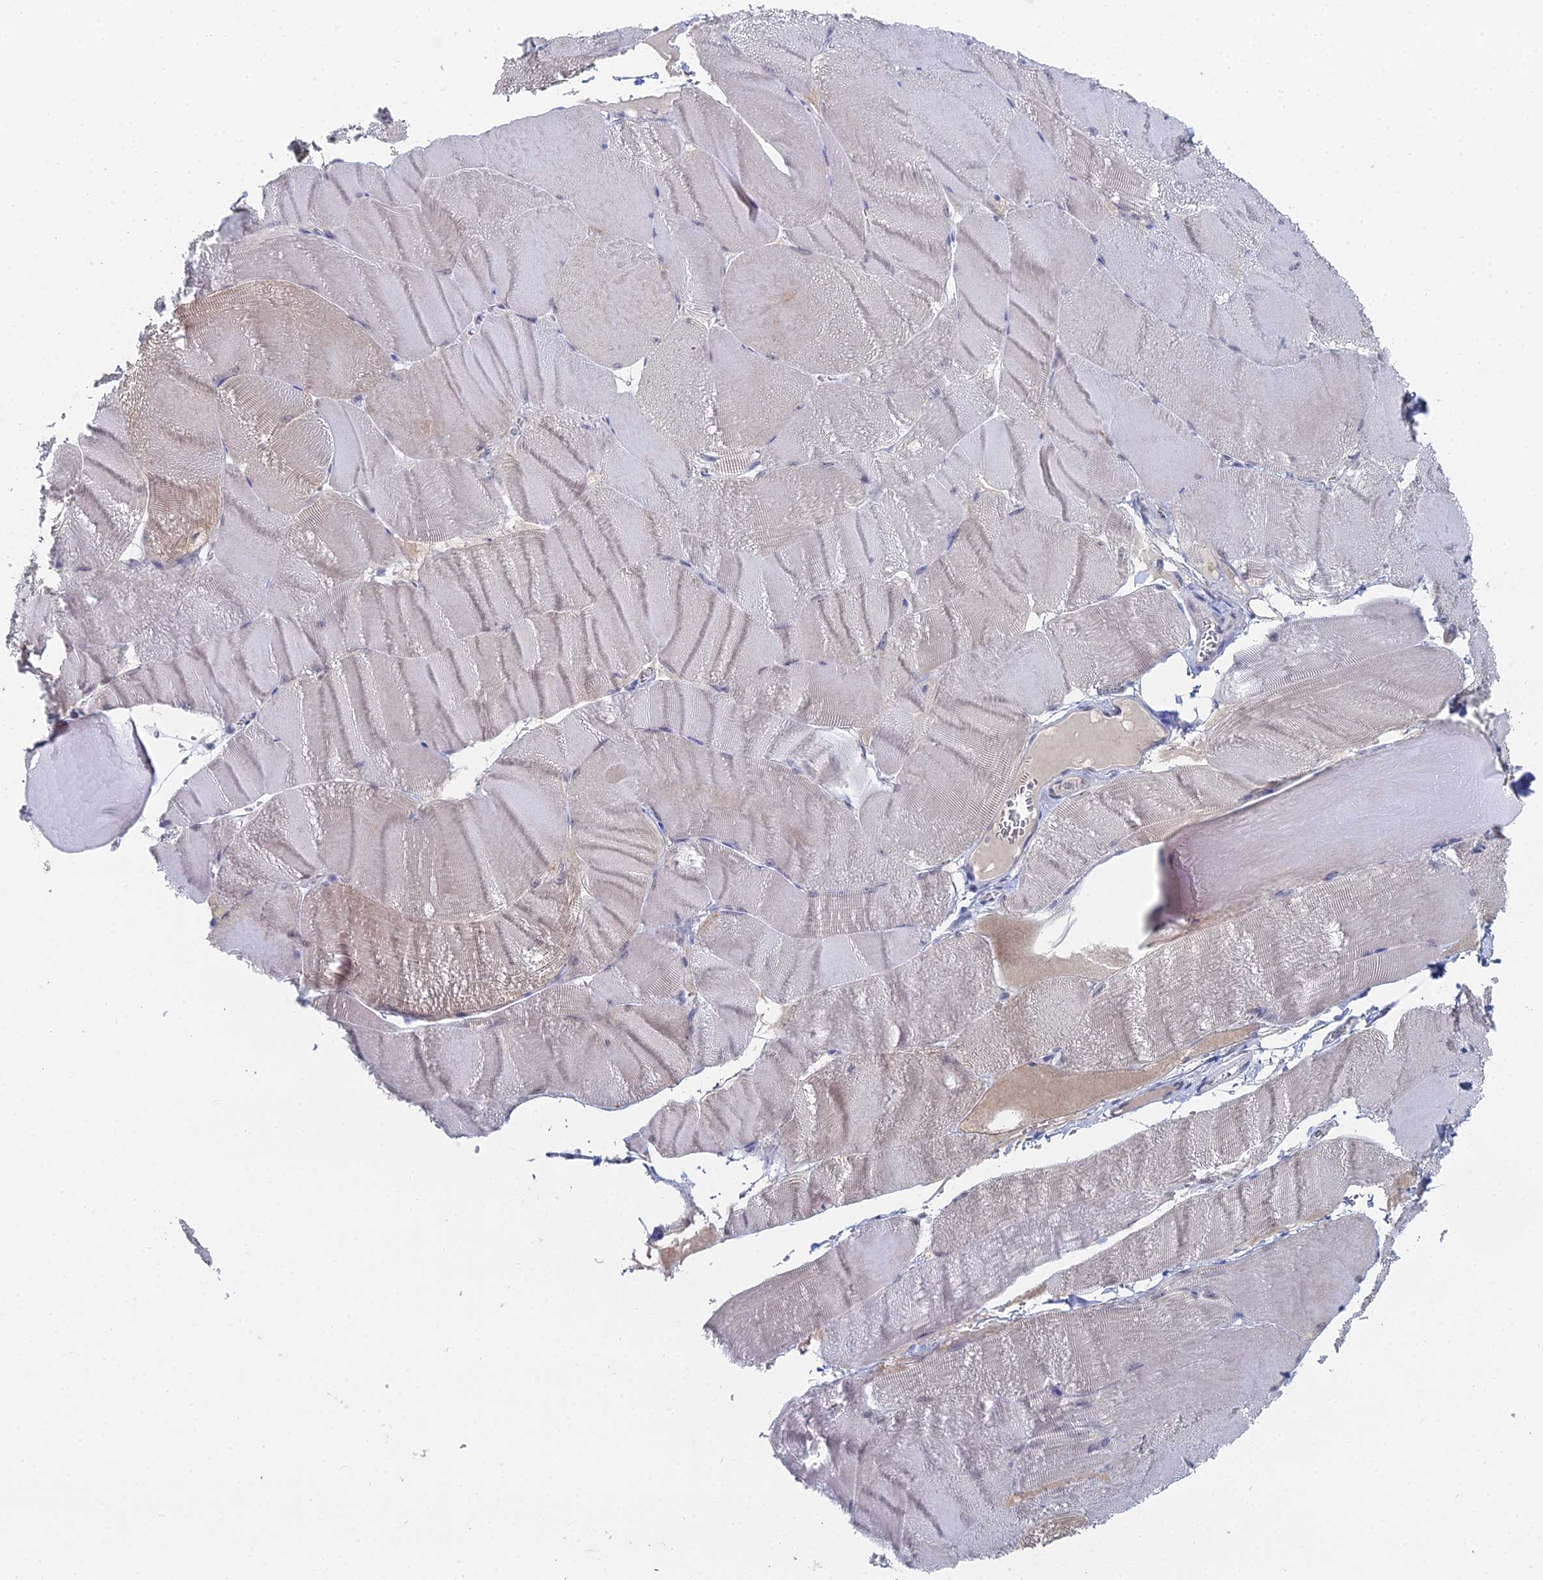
{"staining": {"intensity": "negative", "quantity": "none", "location": "none"}, "tissue": "skeletal muscle", "cell_type": "Myocytes", "image_type": "normal", "snomed": [{"axis": "morphology", "description": "Normal tissue, NOS"}, {"axis": "morphology", "description": "Basal cell carcinoma"}, {"axis": "topography", "description": "Skeletal muscle"}], "caption": "This is a histopathology image of immunohistochemistry staining of benign skeletal muscle, which shows no staining in myocytes. (Brightfield microscopy of DAB immunohistochemistry (IHC) at high magnification).", "gene": "THAP4", "patient": {"sex": "female", "age": 64}}